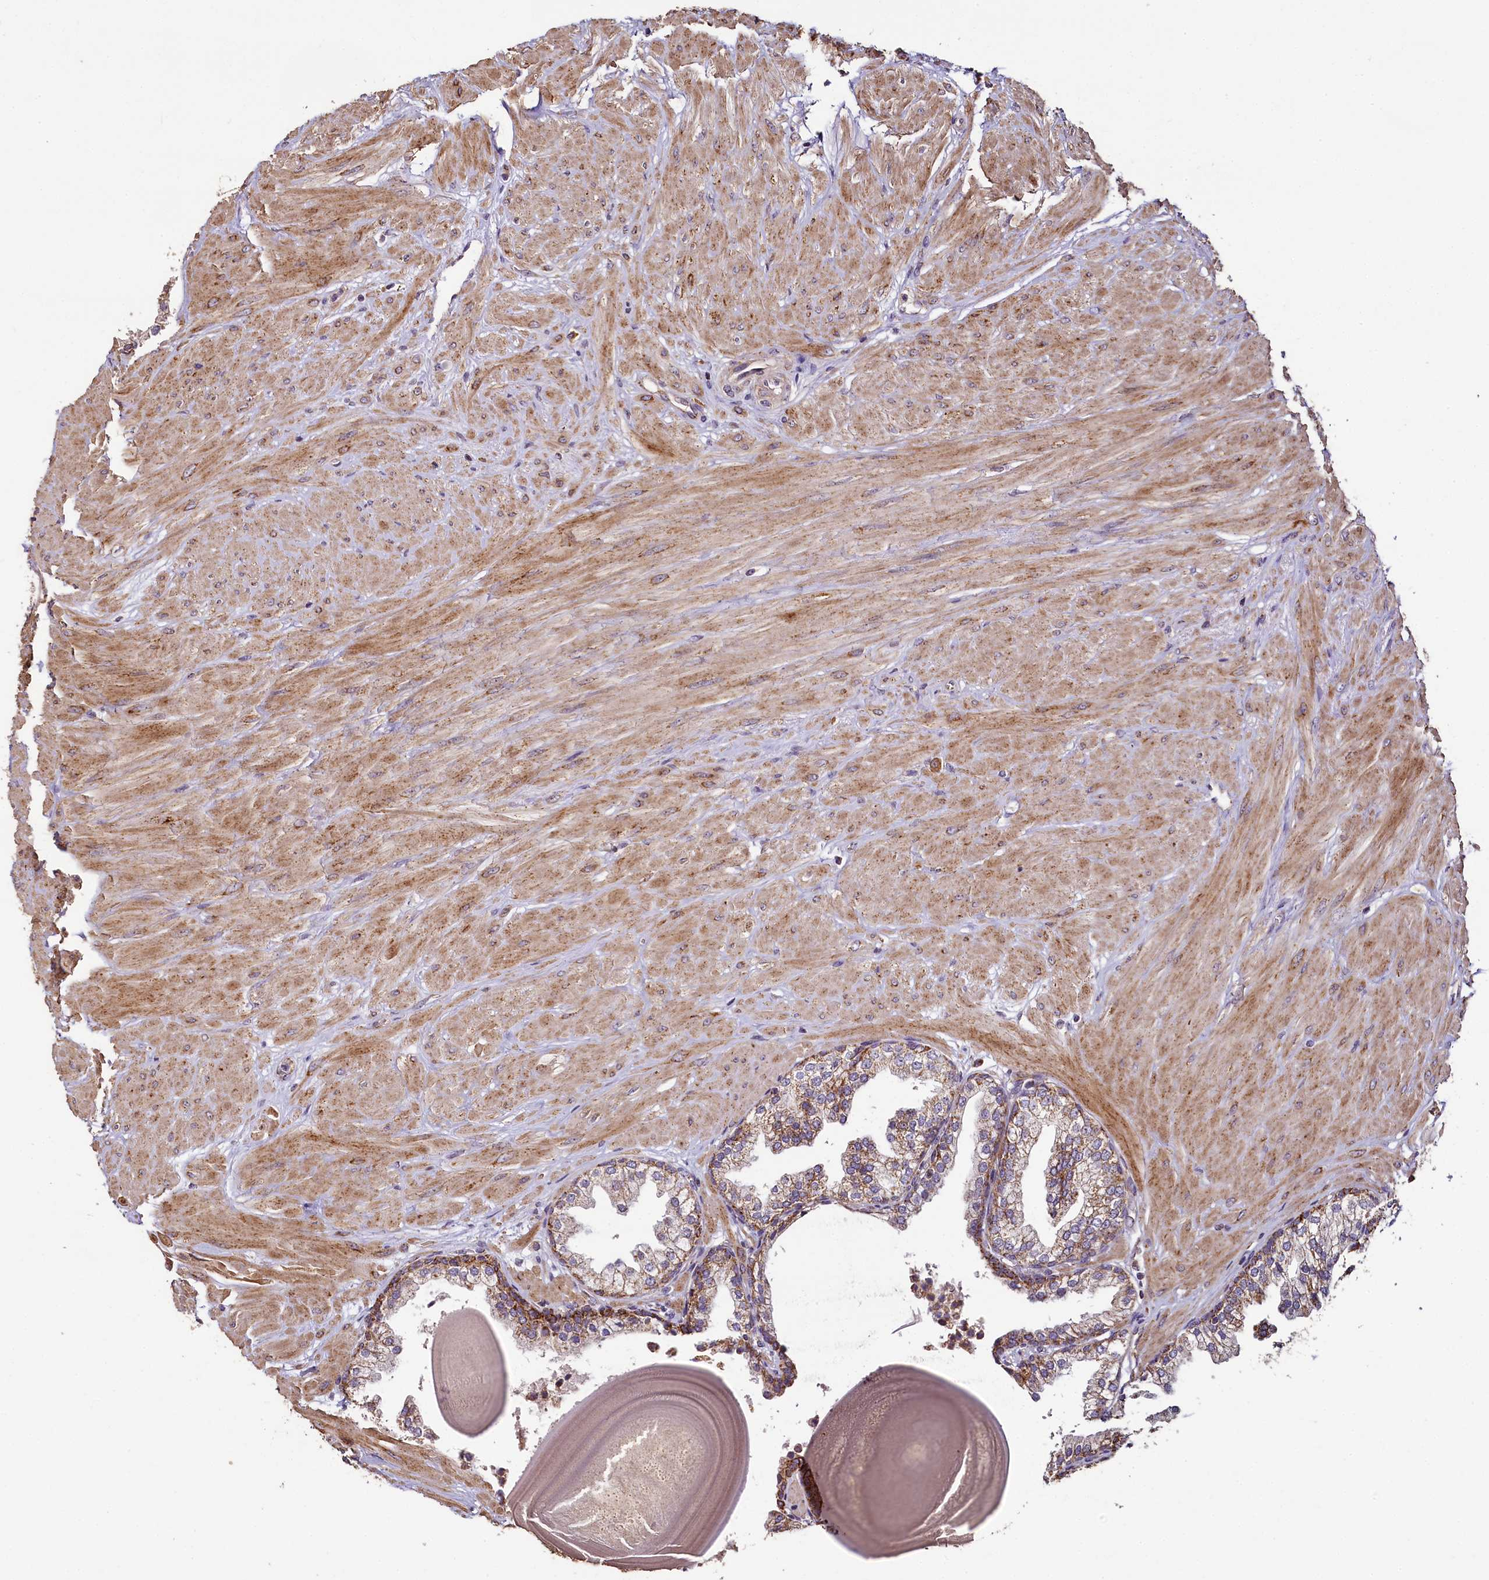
{"staining": {"intensity": "moderate", "quantity": ">75%", "location": "cytoplasmic/membranous"}, "tissue": "prostate", "cell_type": "Glandular cells", "image_type": "normal", "snomed": [{"axis": "morphology", "description": "Normal tissue, NOS"}, {"axis": "topography", "description": "Prostate"}], "caption": "IHC histopathology image of normal human prostate stained for a protein (brown), which displays medium levels of moderate cytoplasmic/membranous staining in about >75% of glandular cells.", "gene": "COQ9", "patient": {"sex": "male", "age": 48}}